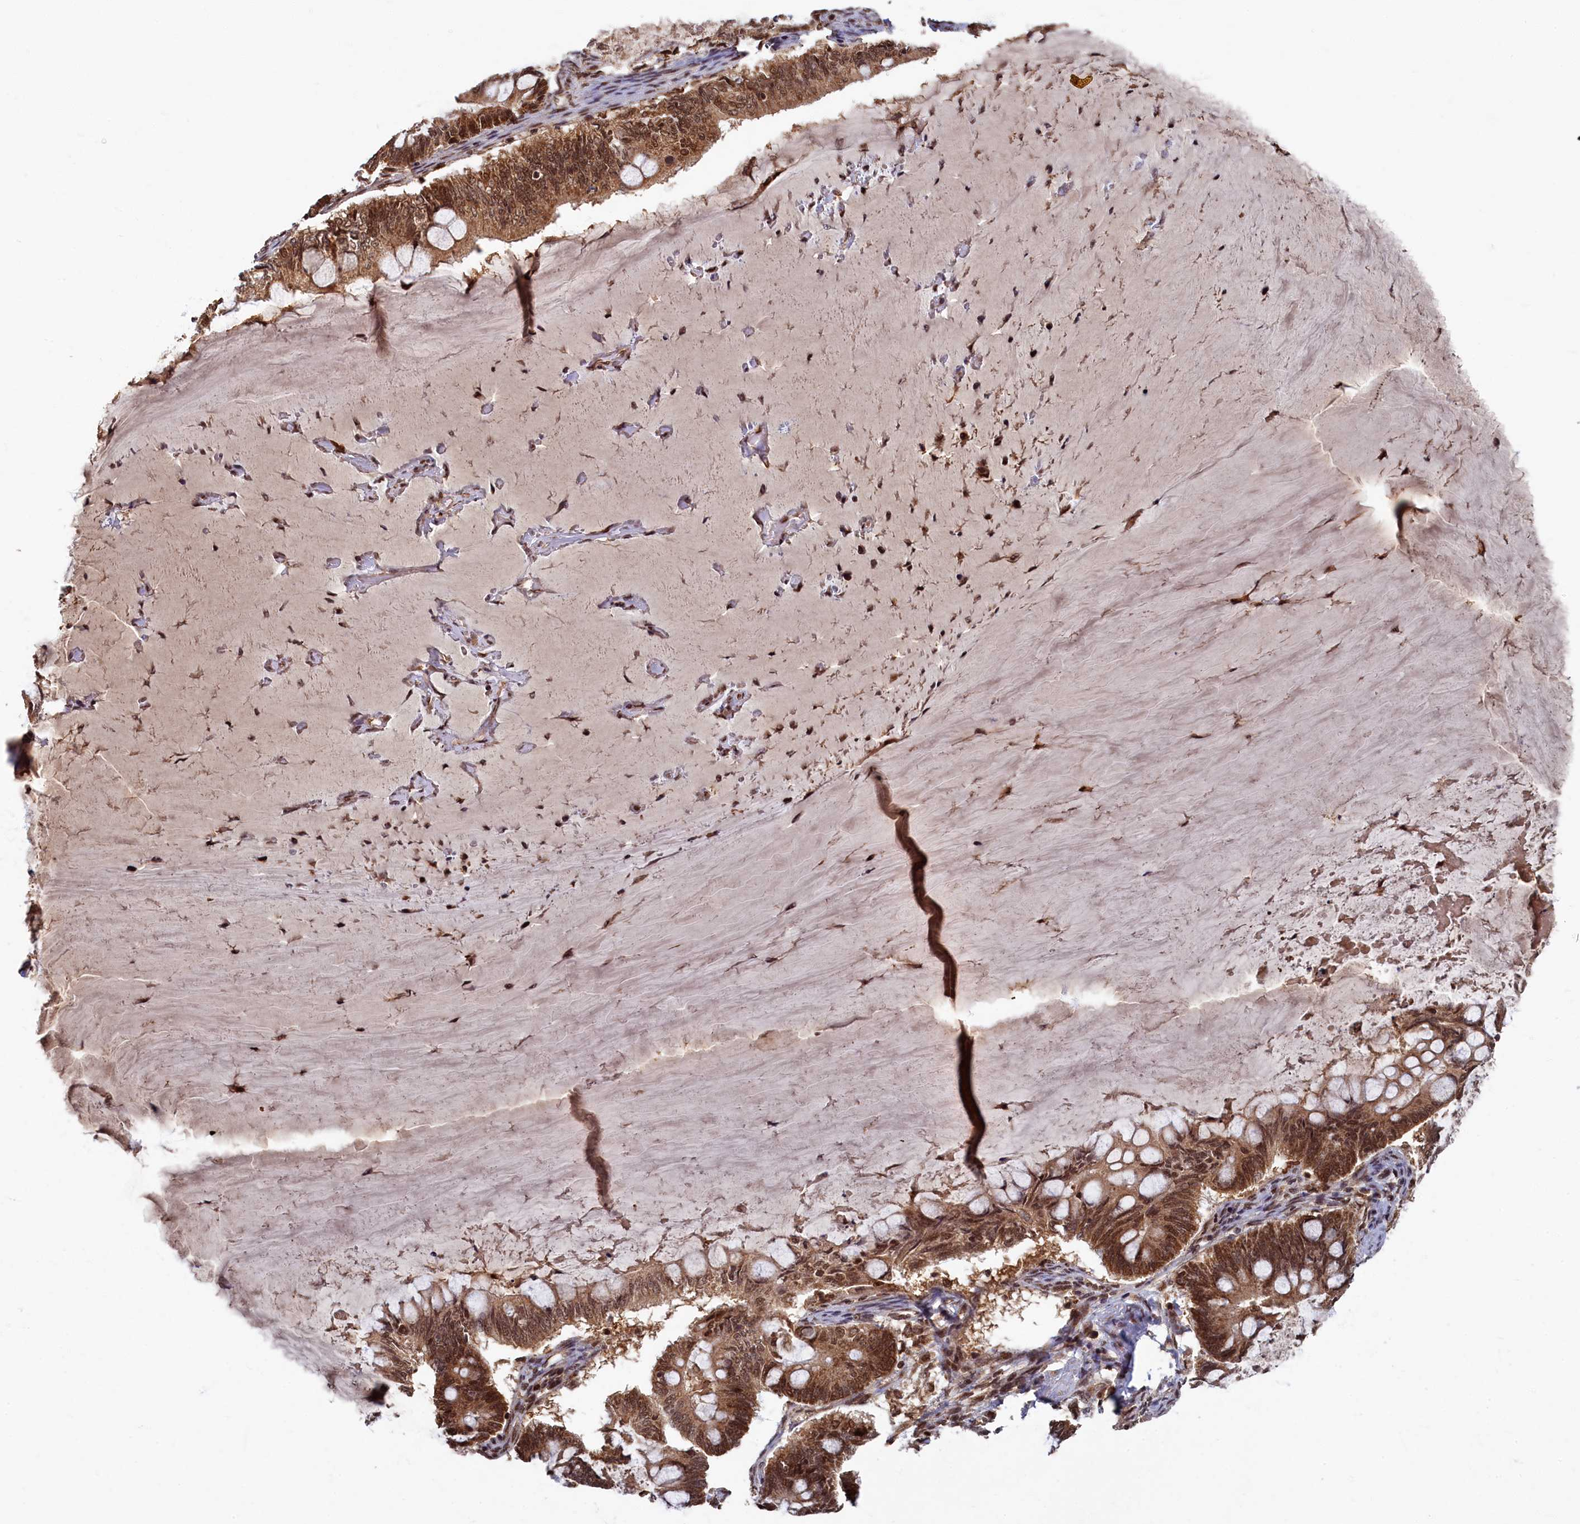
{"staining": {"intensity": "strong", "quantity": ">75%", "location": "cytoplasmic/membranous,nuclear"}, "tissue": "ovarian cancer", "cell_type": "Tumor cells", "image_type": "cancer", "snomed": [{"axis": "morphology", "description": "Cystadenocarcinoma, mucinous, NOS"}, {"axis": "topography", "description": "Ovary"}], "caption": "Ovarian cancer (mucinous cystadenocarcinoma) tissue exhibits strong cytoplasmic/membranous and nuclear expression in about >75% of tumor cells", "gene": "BRCA1", "patient": {"sex": "female", "age": 61}}